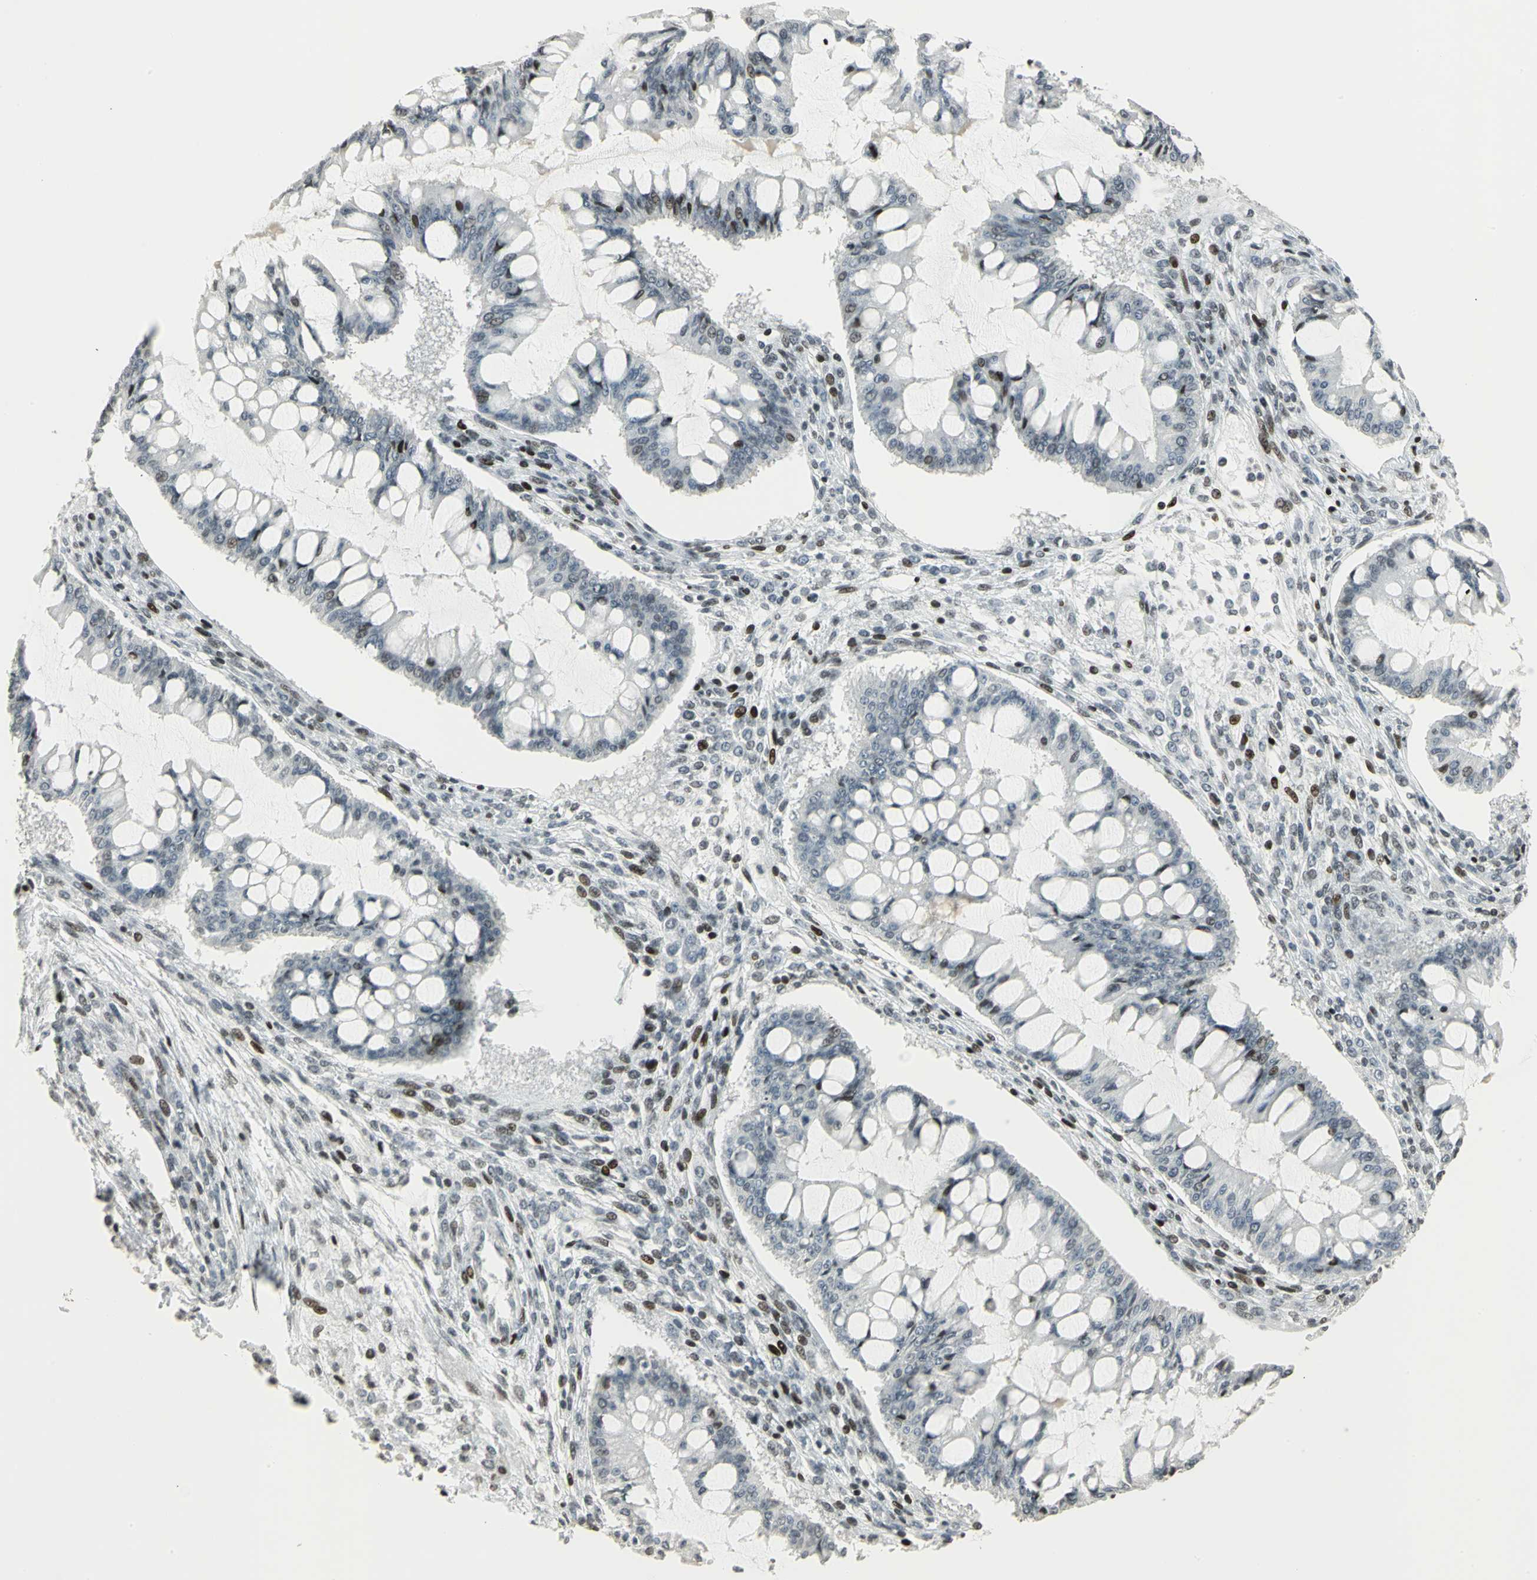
{"staining": {"intensity": "weak", "quantity": "<25%", "location": "nuclear"}, "tissue": "ovarian cancer", "cell_type": "Tumor cells", "image_type": "cancer", "snomed": [{"axis": "morphology", "description": "Cystadenocarcinoma, mucinous, NOS"}, {"axis": "topography", "description": "Ovary"}], "caption": "Human mucinous cystadenocarcinoma (ovarian) stained for a protein using immunohistochemistry (IHC) demonstrates no positivity in tumor cells.", "gene": "KDM1A", "patient": {"sex": "female", "age": 73}}